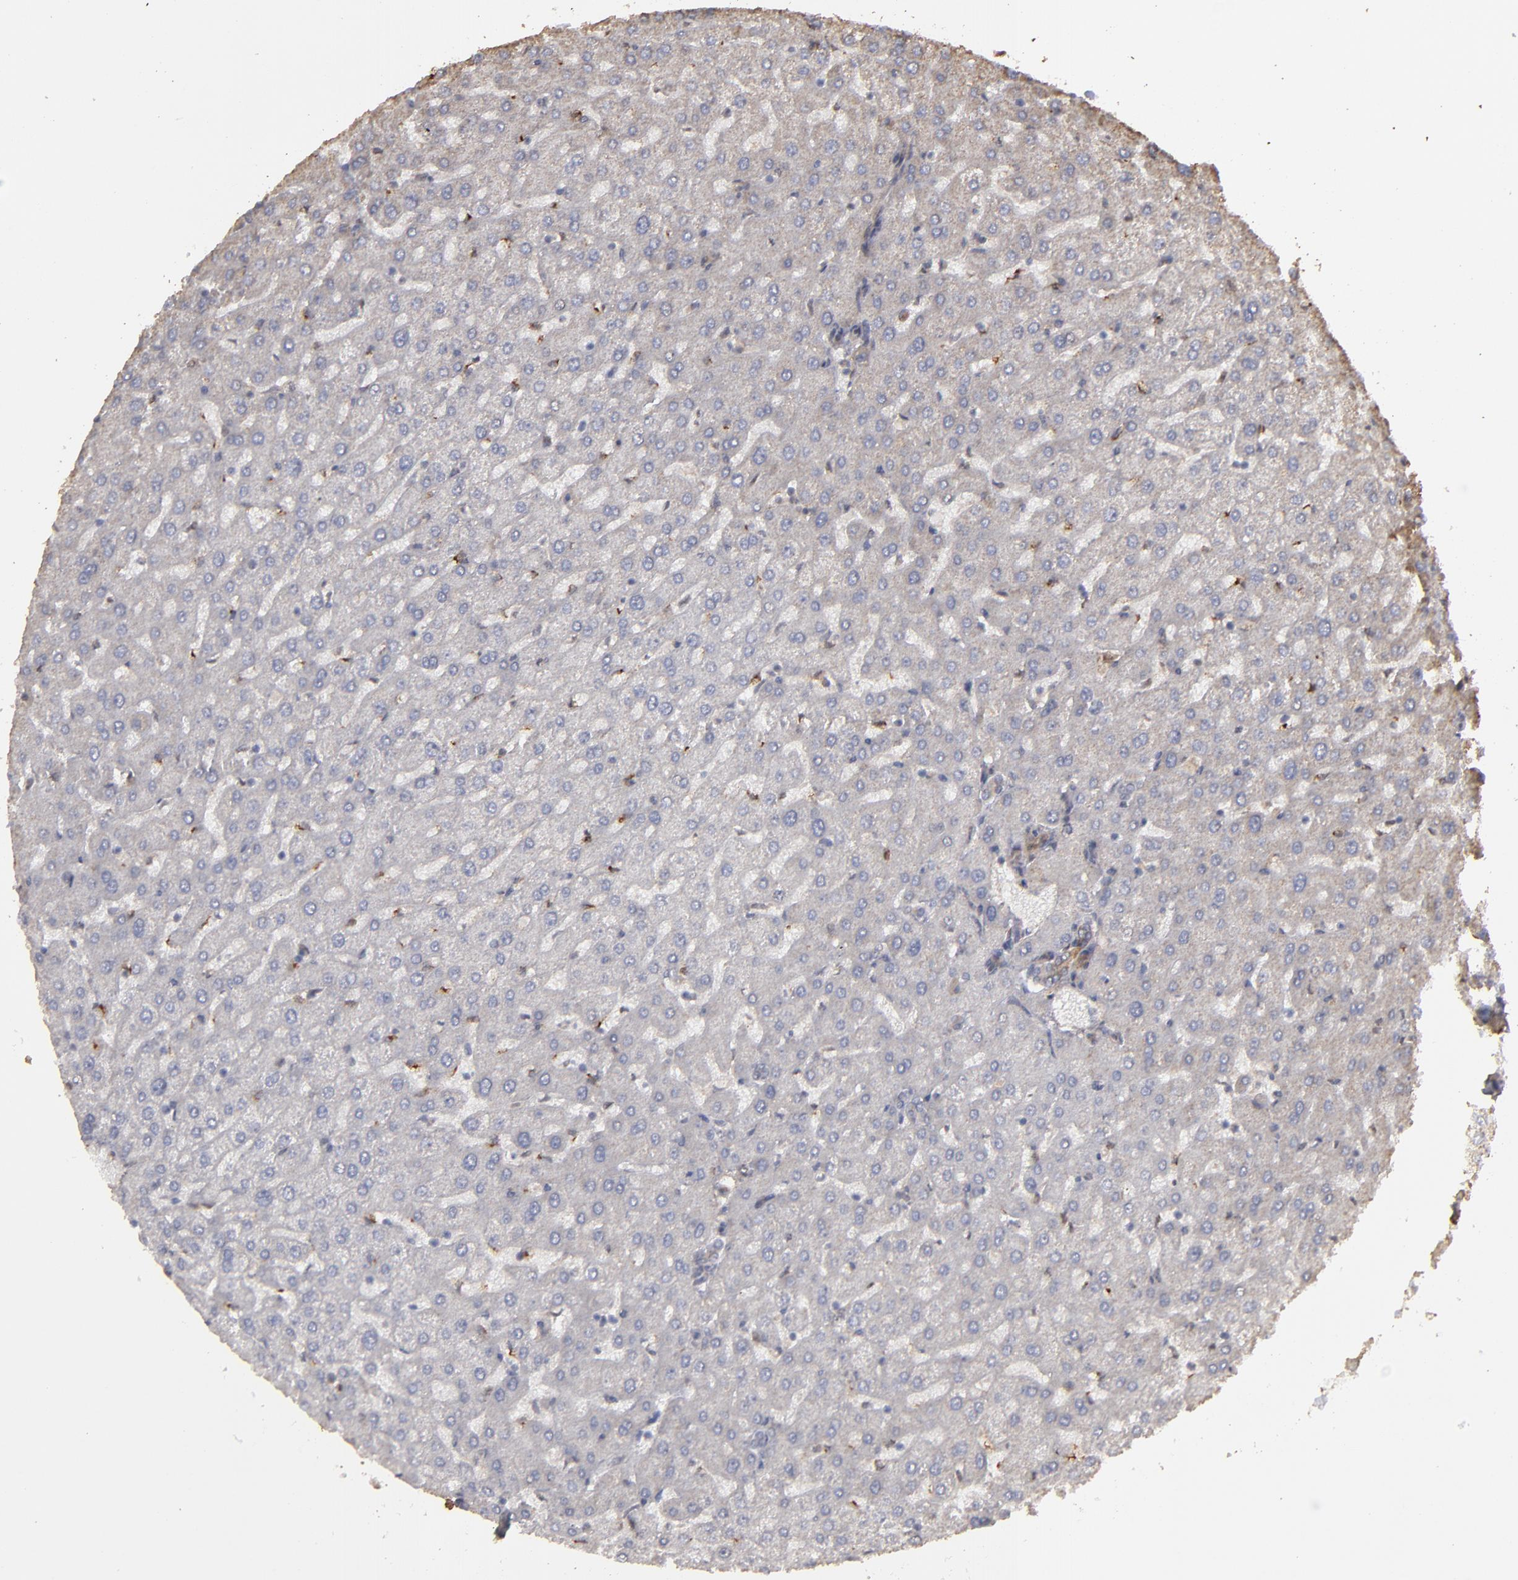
{"staining": {"intensity": "weak", "quantity": ">75%", "location": "cytoplasmic/membranous"}, "tissue": "liver", "cell_type": "Cholangiocytes", "image_type": "normal", "snomed": [{"axis": "morphology", "description": "Normal tissue, NOS"}, {"axis": "morphology", "description": "Fibrosis, NOS"}, {"axis": "topography", "description": "Liver"}], "caption": "Immunohistochemical staining of normal liver reveals low levels of weak cytoplasmic/membranous positivity in about >75% of cholangiocytes.", "gene": "CD55", "patient": {"sex": "female", "age": 29}}